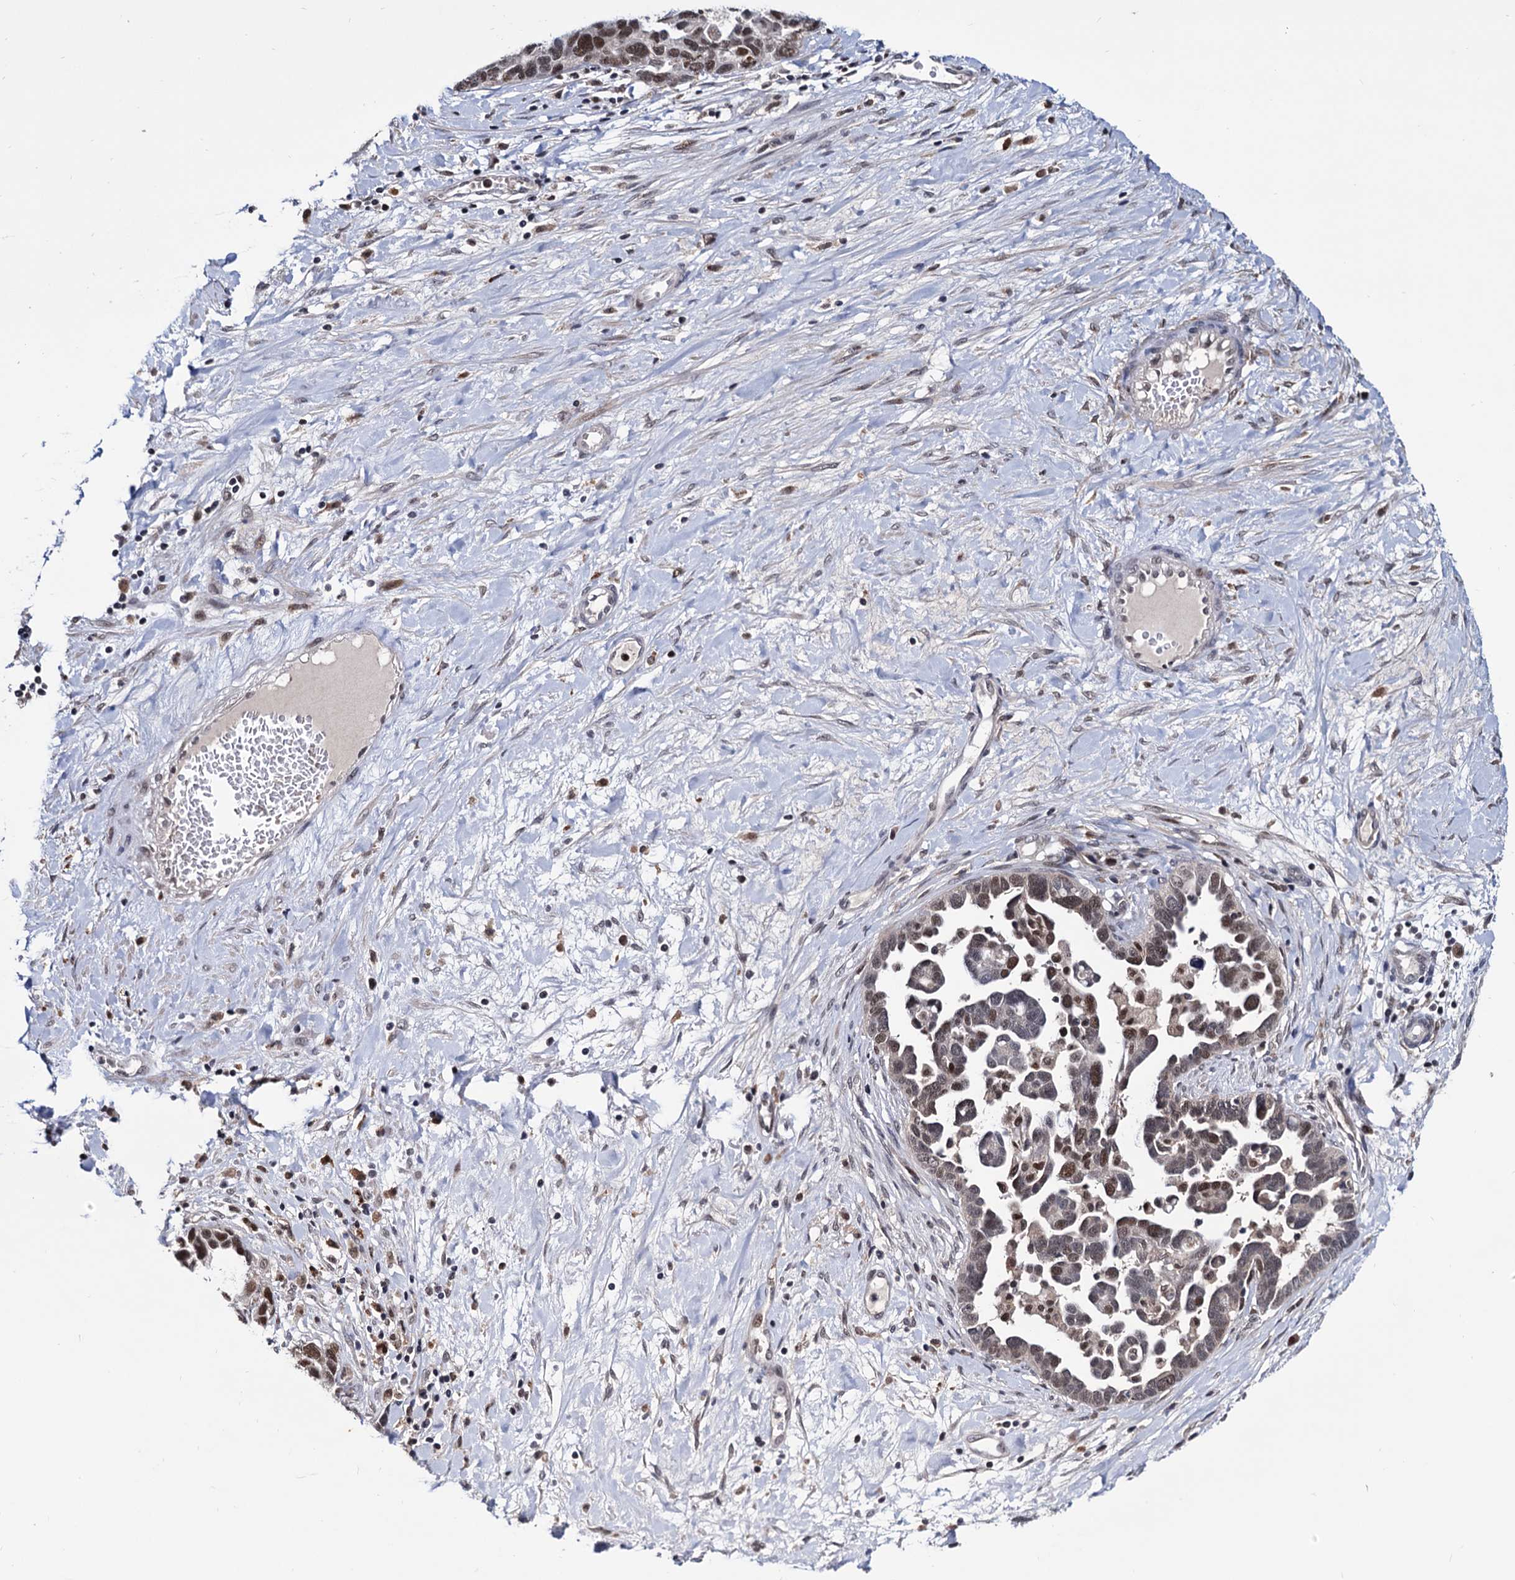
{"staining": {"intensity": "moderate", "quantity": "25%-75%", "location": "nuclear"}, "tissue": "ovarian cancer", "cell_type": "Tumor cells", "image_type": "cancer", "snomed": [{"axis": "morphology", "description": "Cystadenocarcinoma, serous, NOS"}, {"axis": "topography", "description": "Ovary"}], "caption": "Approximately 25%-75% of tumor cells in human ovarian cancer (serous cystadenocarcinoma) exhibit moderate nuclear protein staining as visualized by brown immunohistochemical staining.", "gene": "RNASEH2B", "patient": {"sex": "female", "age": 54}}